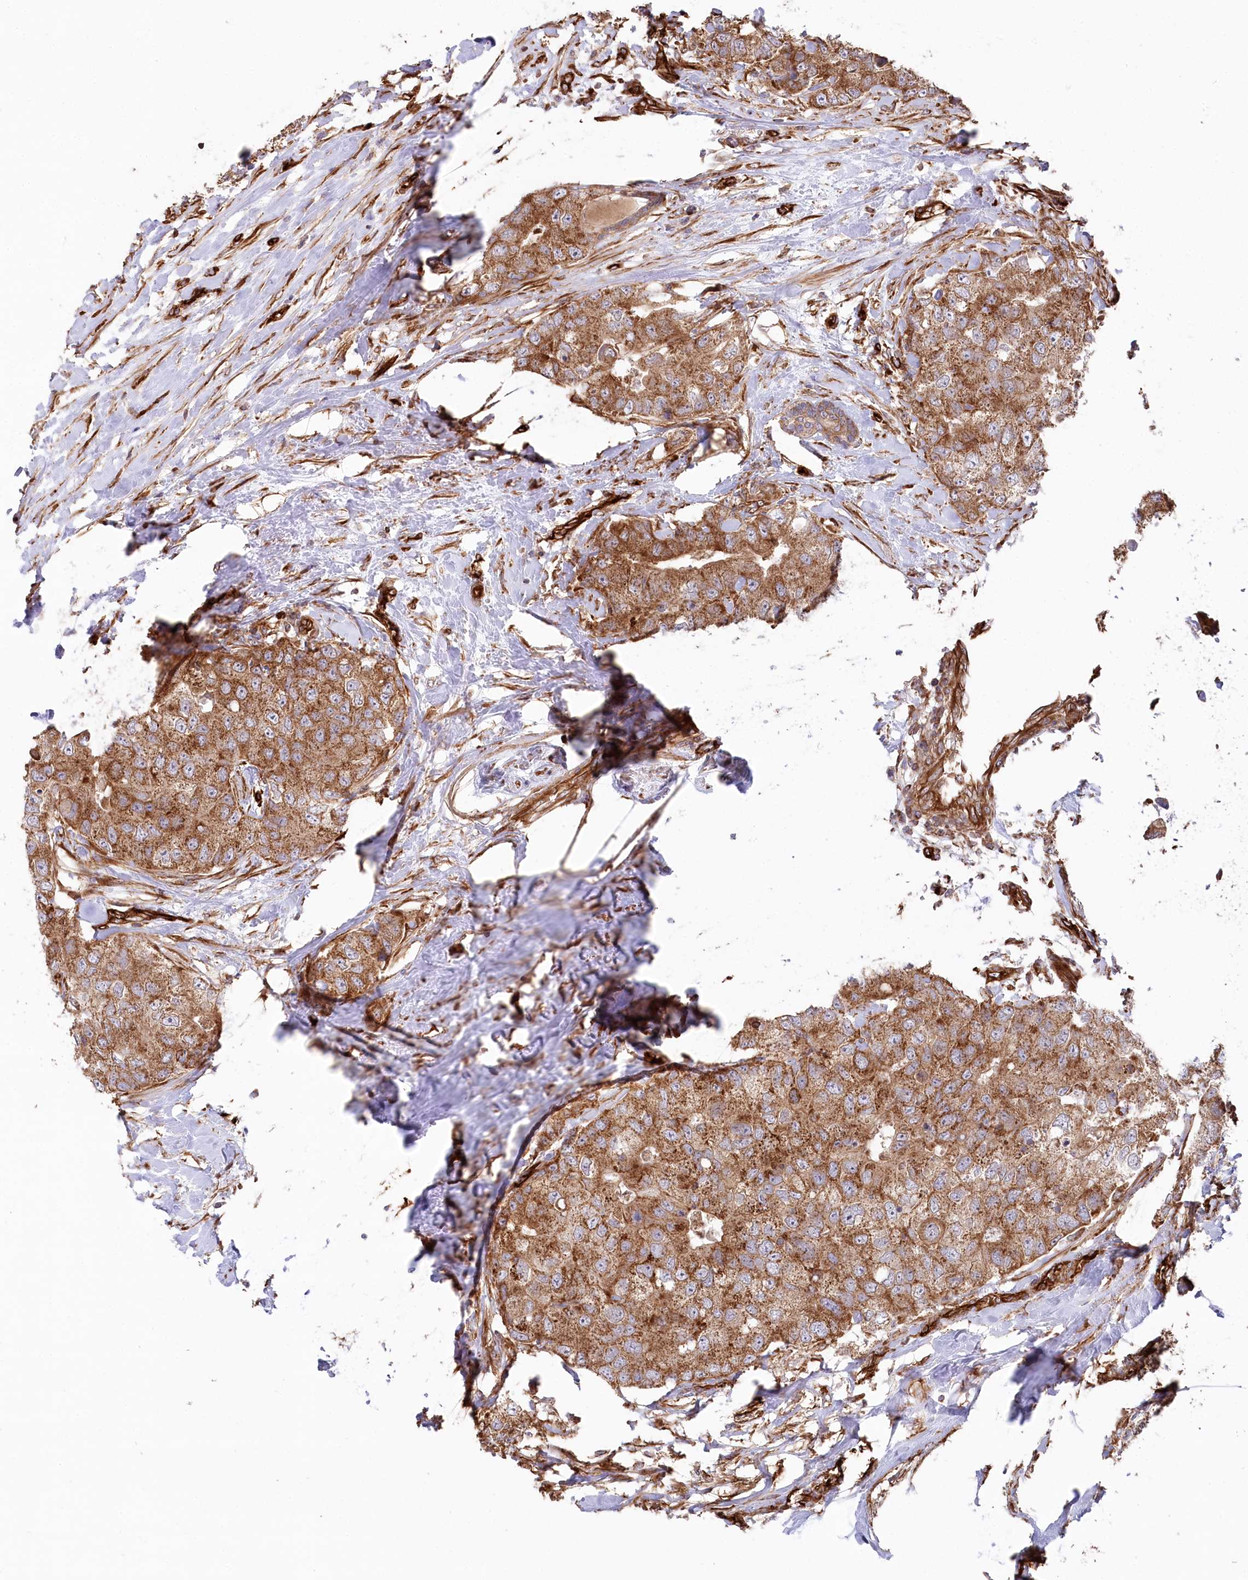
{"staining": {"intensity": "strong", "quantity": ">75%", "location": "cytoplasmic/membranous"}, "tissue": "breast cancer", "cell_type": "Tumor cells", "image_type": "cancer", "snomed": [{"axis": "morphology", "description": "Duct carcinoma"}, {"axis": "topography", "description": "Breast"}], "caption": "A photomicrograph showing strong cytoplasmic/membranous positivity in about >75% of tumor cells in breast cancer, as visualized by brown immunohistochemical staining.", "gene": "MTPAP", "patient": {"sex": "female", "age": 62}}